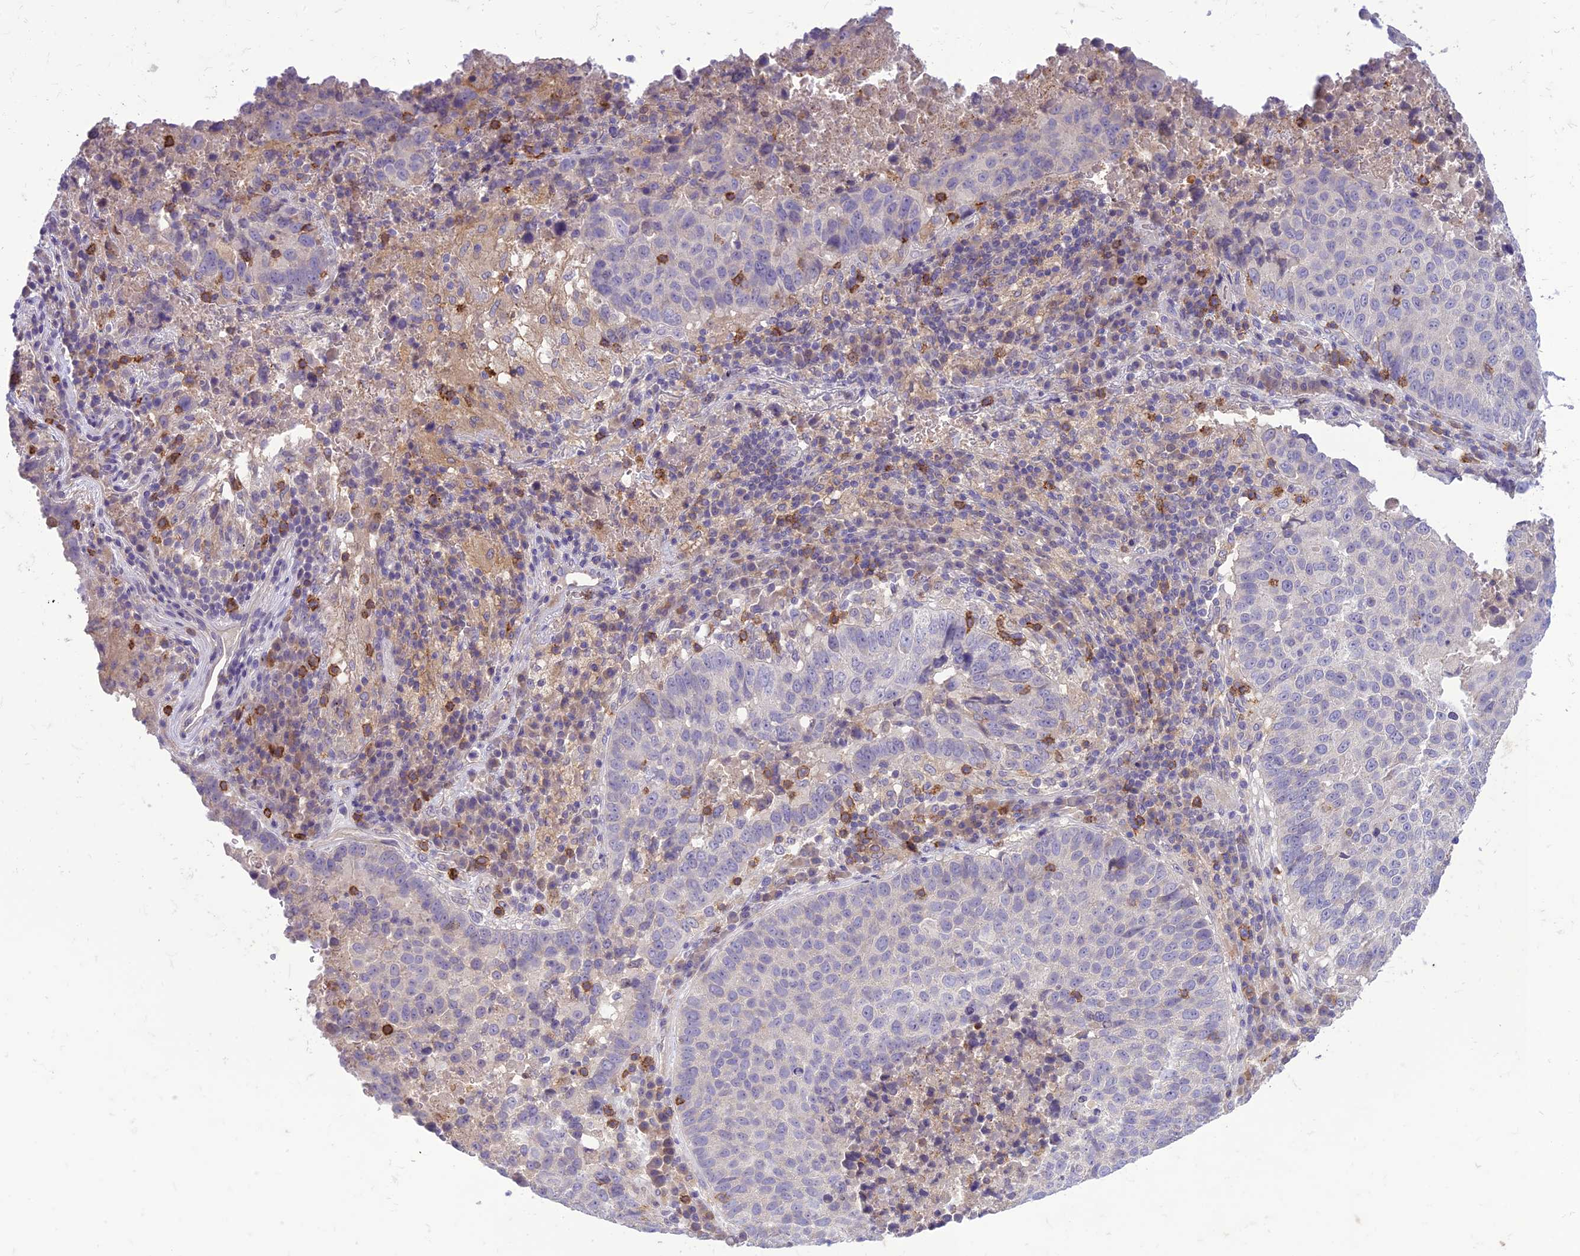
{"staining": {"intensity": "negative", "quantity": "none", "location": "none"}, "tissue": "lung cancer", "cell_type": "Tumor cells", "image_type": "cancer", "snomed": [{"axis": "morphology", "description": "Squamous cell carcinoma, NOS"}, {"axis": "topography", "description": "Lung"}], "caption": "Image shows no protein staining in tumor cells of squamous cell carcinoma (lung) tissue.", "gene": "ITGAE", "patient": {"sex": "male", "age": 73}}